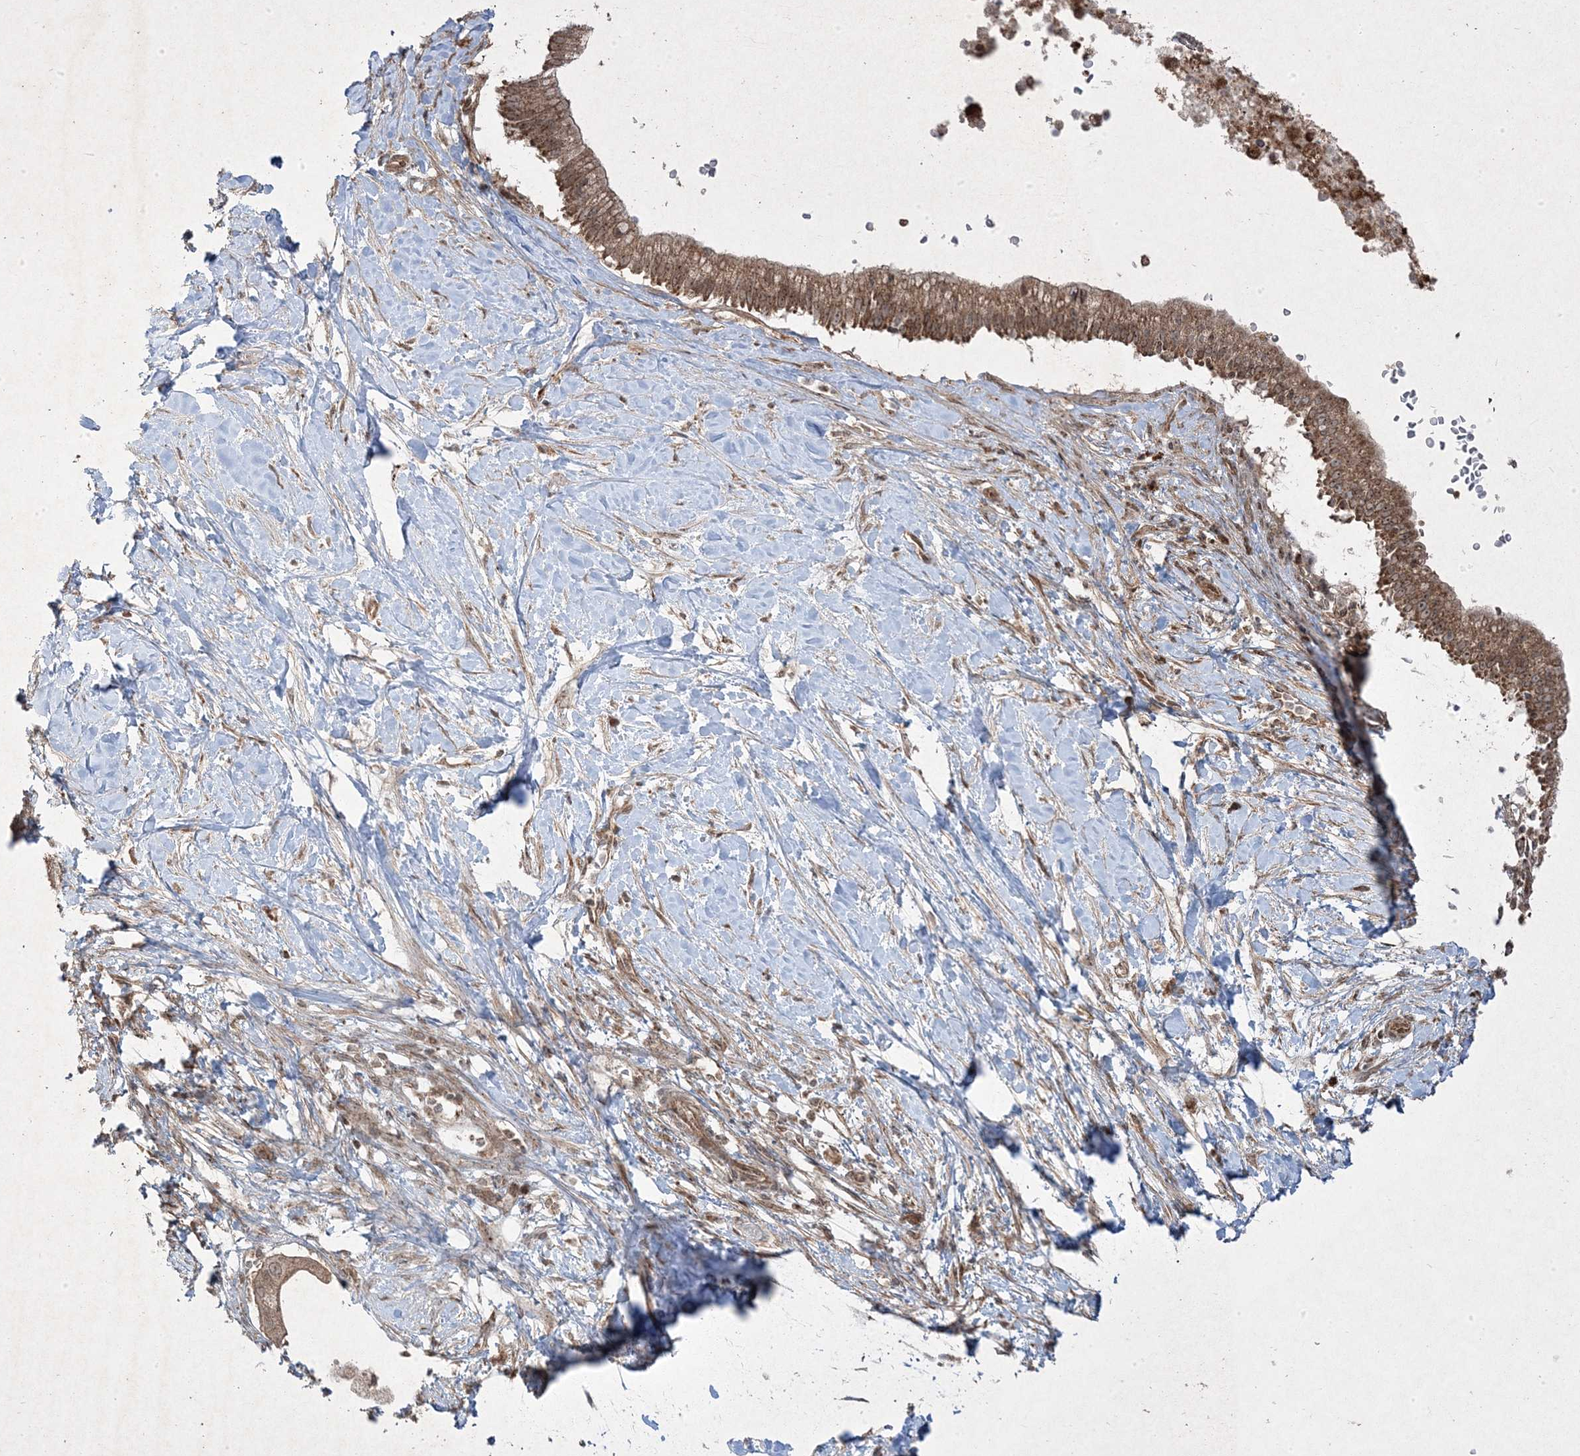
{"staining": {"intensity": "moderate", "quantity": ">75%", "location": "cytoplasmic/membranous,nuclear"}, "tissue": "pancreatic cancer", "cell_type": "Tumor cells", "image_type": "cancer", "snomed": [{"axis": "morphology", "description": "Adenocarcinoma, NOS"}, {"axis": "topography", "description": "Pancreas"}], "caption": "Immunohistochemistry (DAB (3,3'-diaminobenzidine)) staining of human adenocarcinoma (pancreatic) displays moderate cytoplasmic/membranous and nuclear protein expression in about >75% of tumor cells.", "gene": "PLEKHM2", "patient": {"sex": "male", "age": 68}}